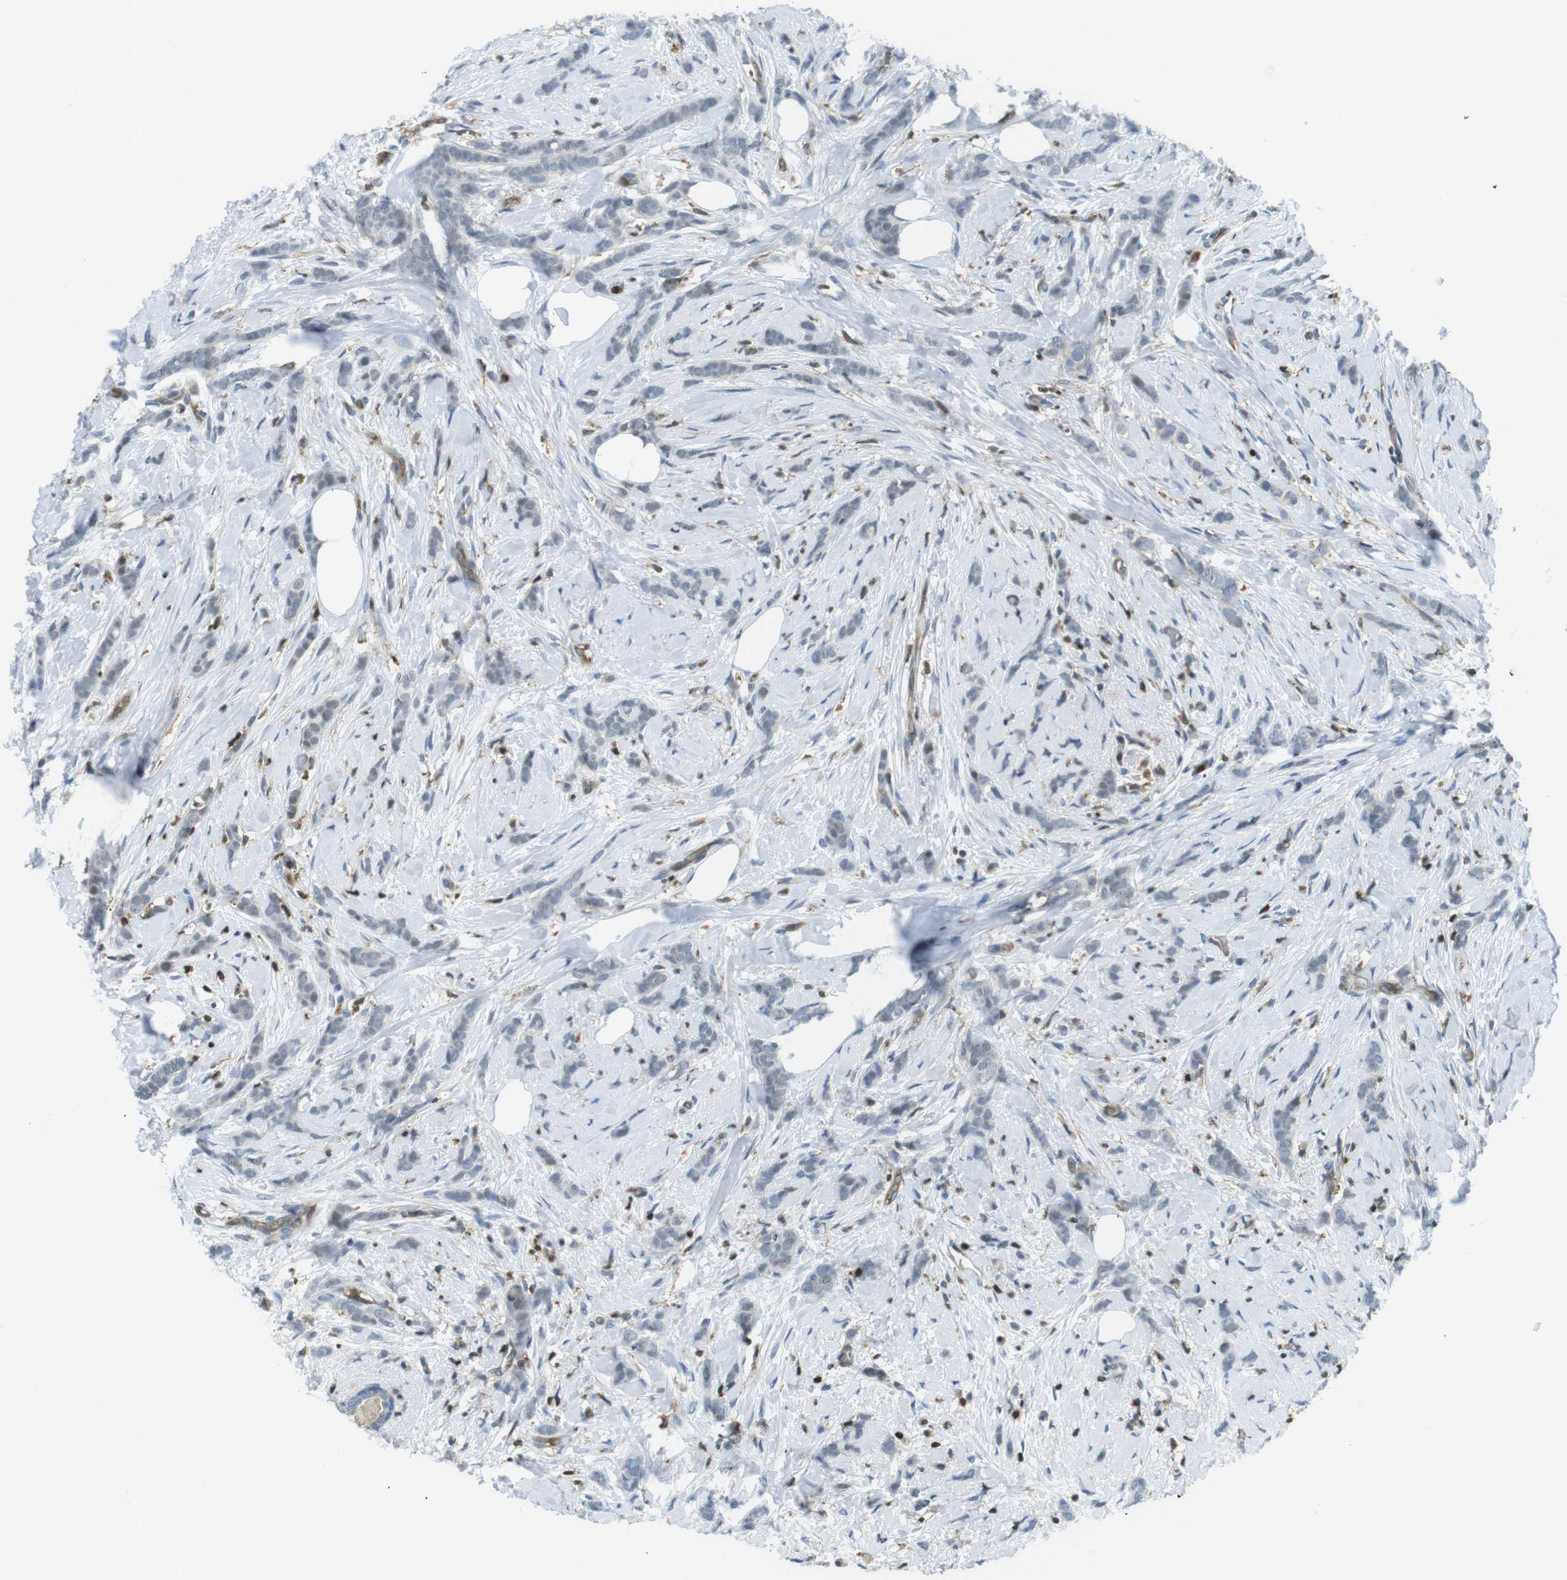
{"staining": {"intensity": "negative", "quantity": "none", "location": "none"}, "tissue": "breast cancer", "cell_type": "Tumor cells", "image_type": "cancer", "snomed": [{"axis": "morphology", "description": "Lobular carcinoma, in situ"}, {"axis": "morphology", "description": "Lobular carcinoma"}, {"axis": "topography", "description": "Breast"}], "caption": "DAB (3,3'-diaminobenzidine) immunohistochemical staining of breast cancer (lobular carcinoma in situ) reveals no significant staining in tumor cells.", "gene": "STK10", "patient": {"sex": "female", "age": 41}}